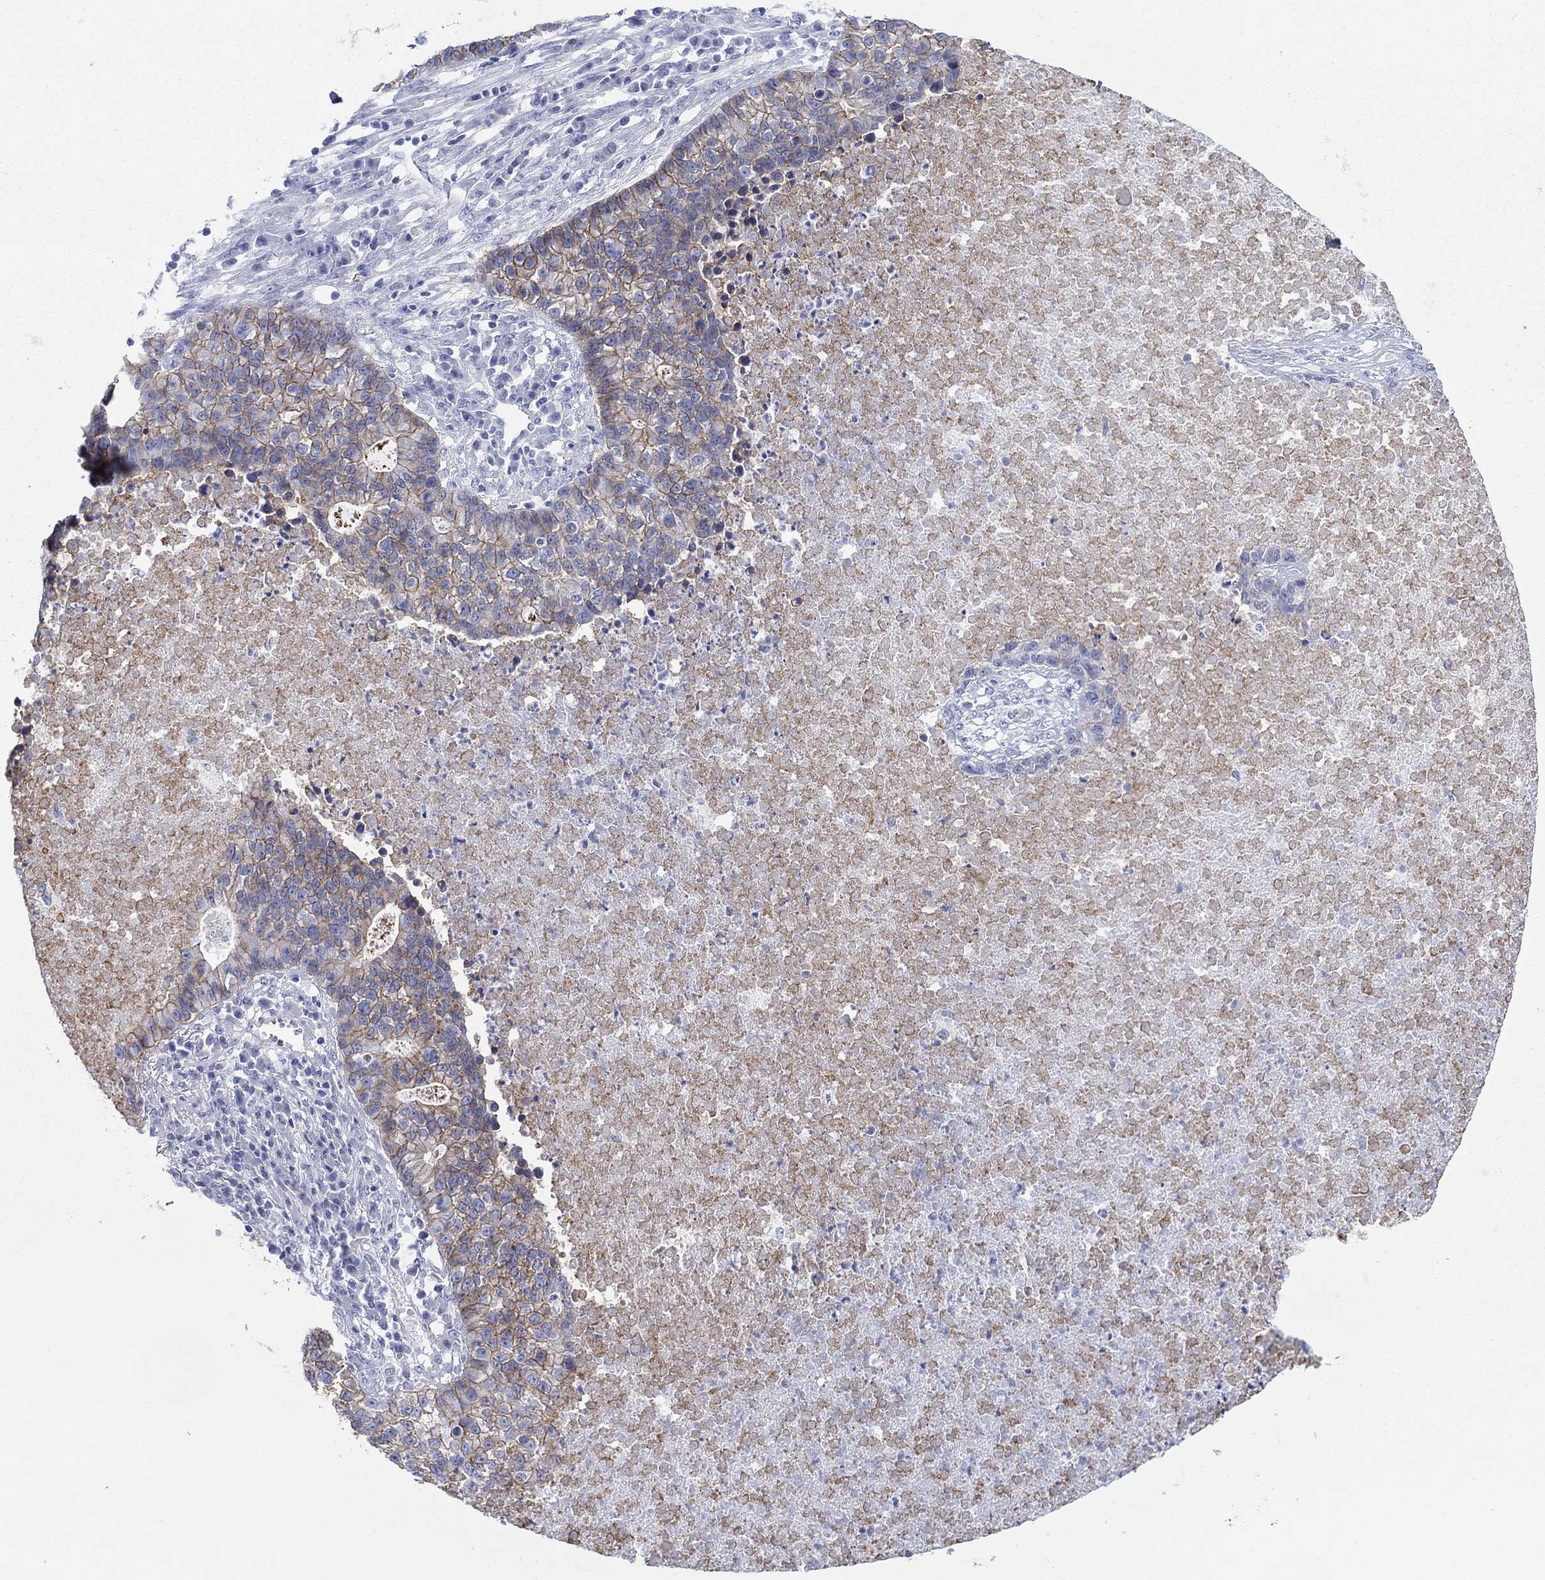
{"staining": {"intensity": "moderate", "quantity": "25%-75%", "location": "cytoplasmic/membranous"}, "tissue": "lung cancer", "cell_type": "Tumor cells", "image_type": "cancer", "snomed": [{"axis": "morphology", "description": "Adenocarcinoma, NOS"}, {"axis": "topography", "description": "Lung"}], "caption": "A brown stain highlights moderate cytoplasmic/membranous positivity of a protein in human lung adenocarcinoma tumor cells.", "gene": "ATP1B1", "patient": {"sex": "male", "age": 57}}